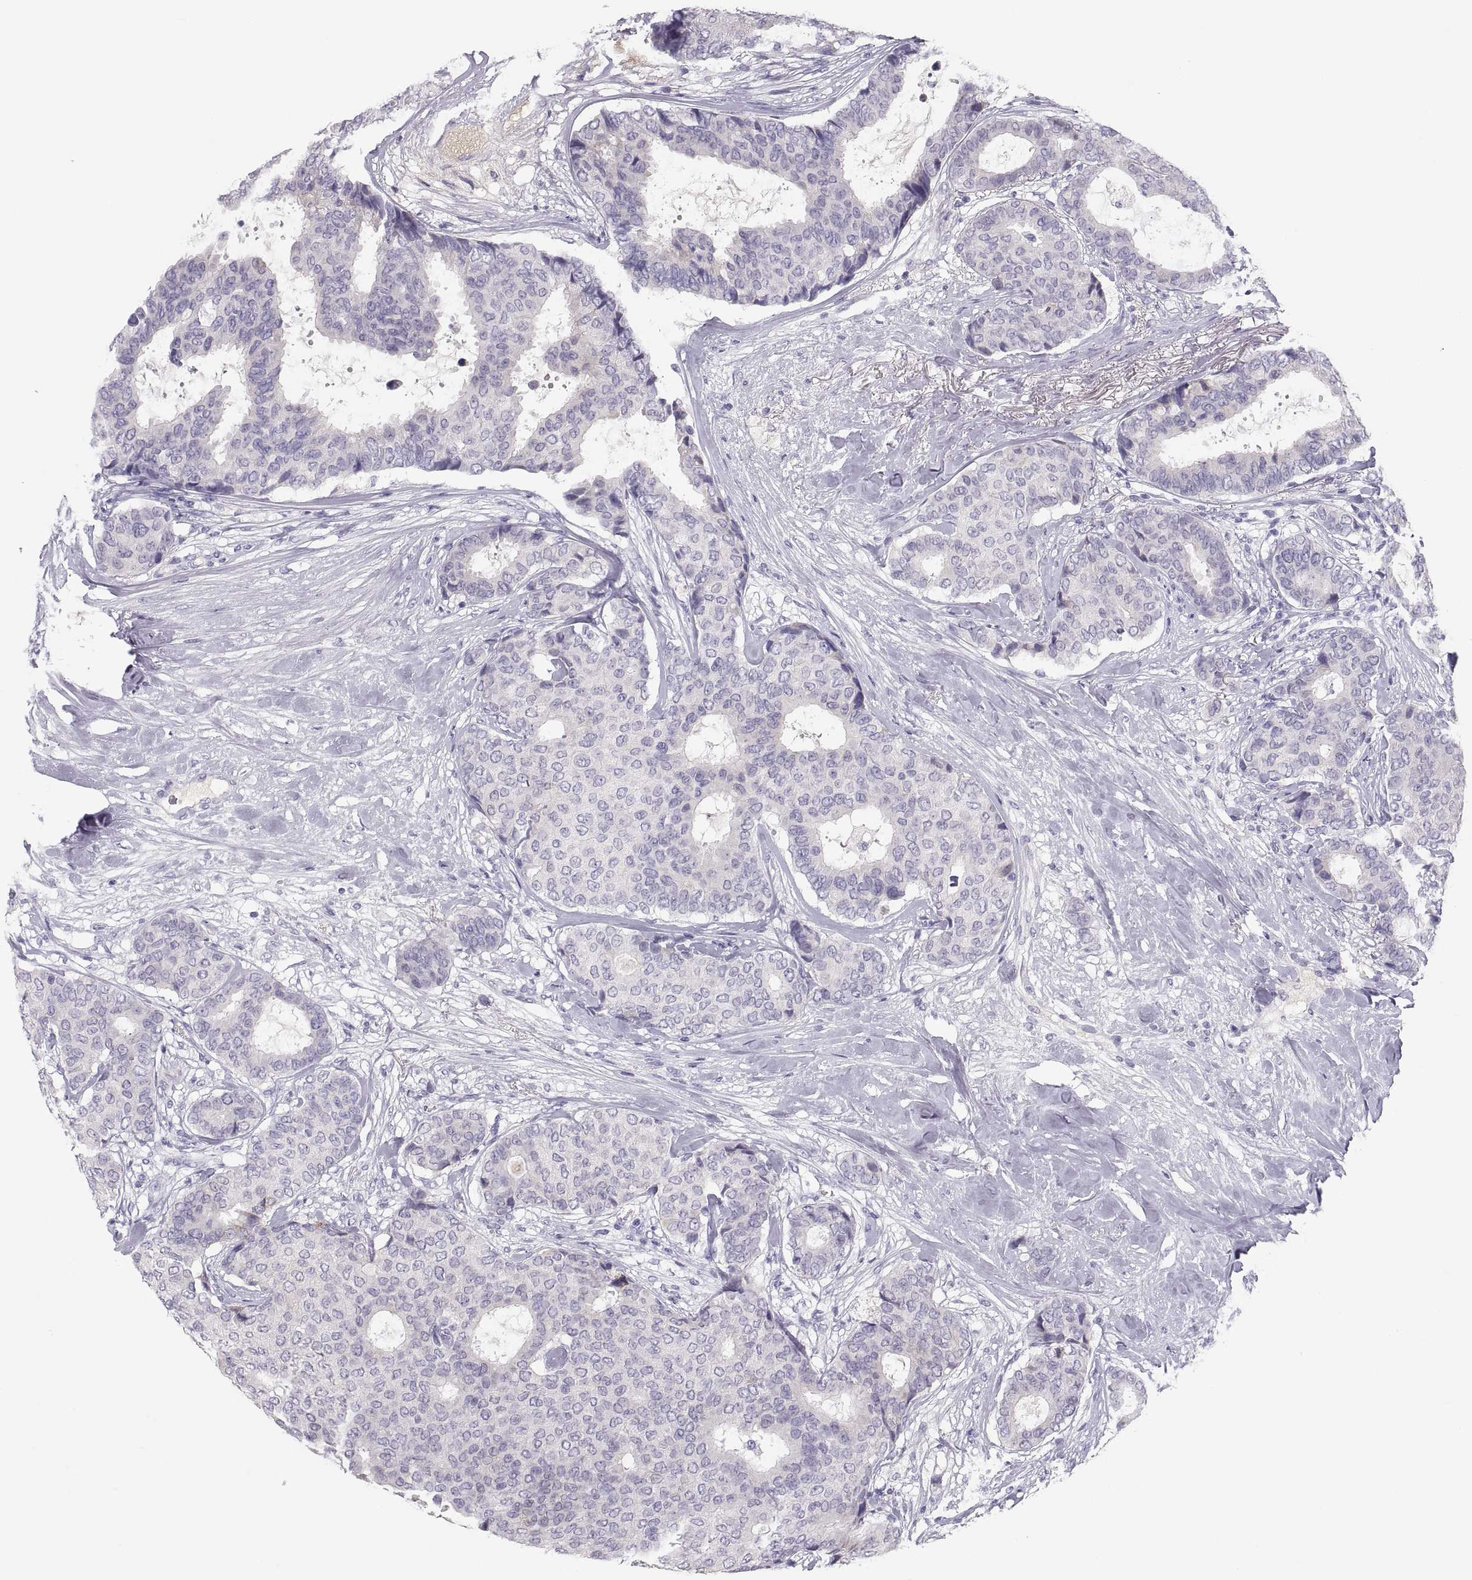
{"staining": {"intensity": "moderate", "quantity": "<25%", "location": "cytoplasmic/membranous"}, "tissue": "breast cancer", "cell_type": "Tumor cells", "image_type": "cancer", "snomed": [{"axis": "morphology", "description": "Duct carcinoma"}, {"axis": "topography", "description": "Breast"}], "caption": "Breast cancer (intraductal carcinoma) tissue shows moderate cytoplasmic/membranous expression in approximately <25% of tumor cells, visualized by immunohistochemistry. The staining was performed using DAB (3,3'-diaminobenzidine) to visualize the protein expression in brown, while the nuclei were stained in blue with hematoxylin (Magnification: 20x).", "gene": "MAGEB2", "patient": {"sex": "female", "age": 75}}